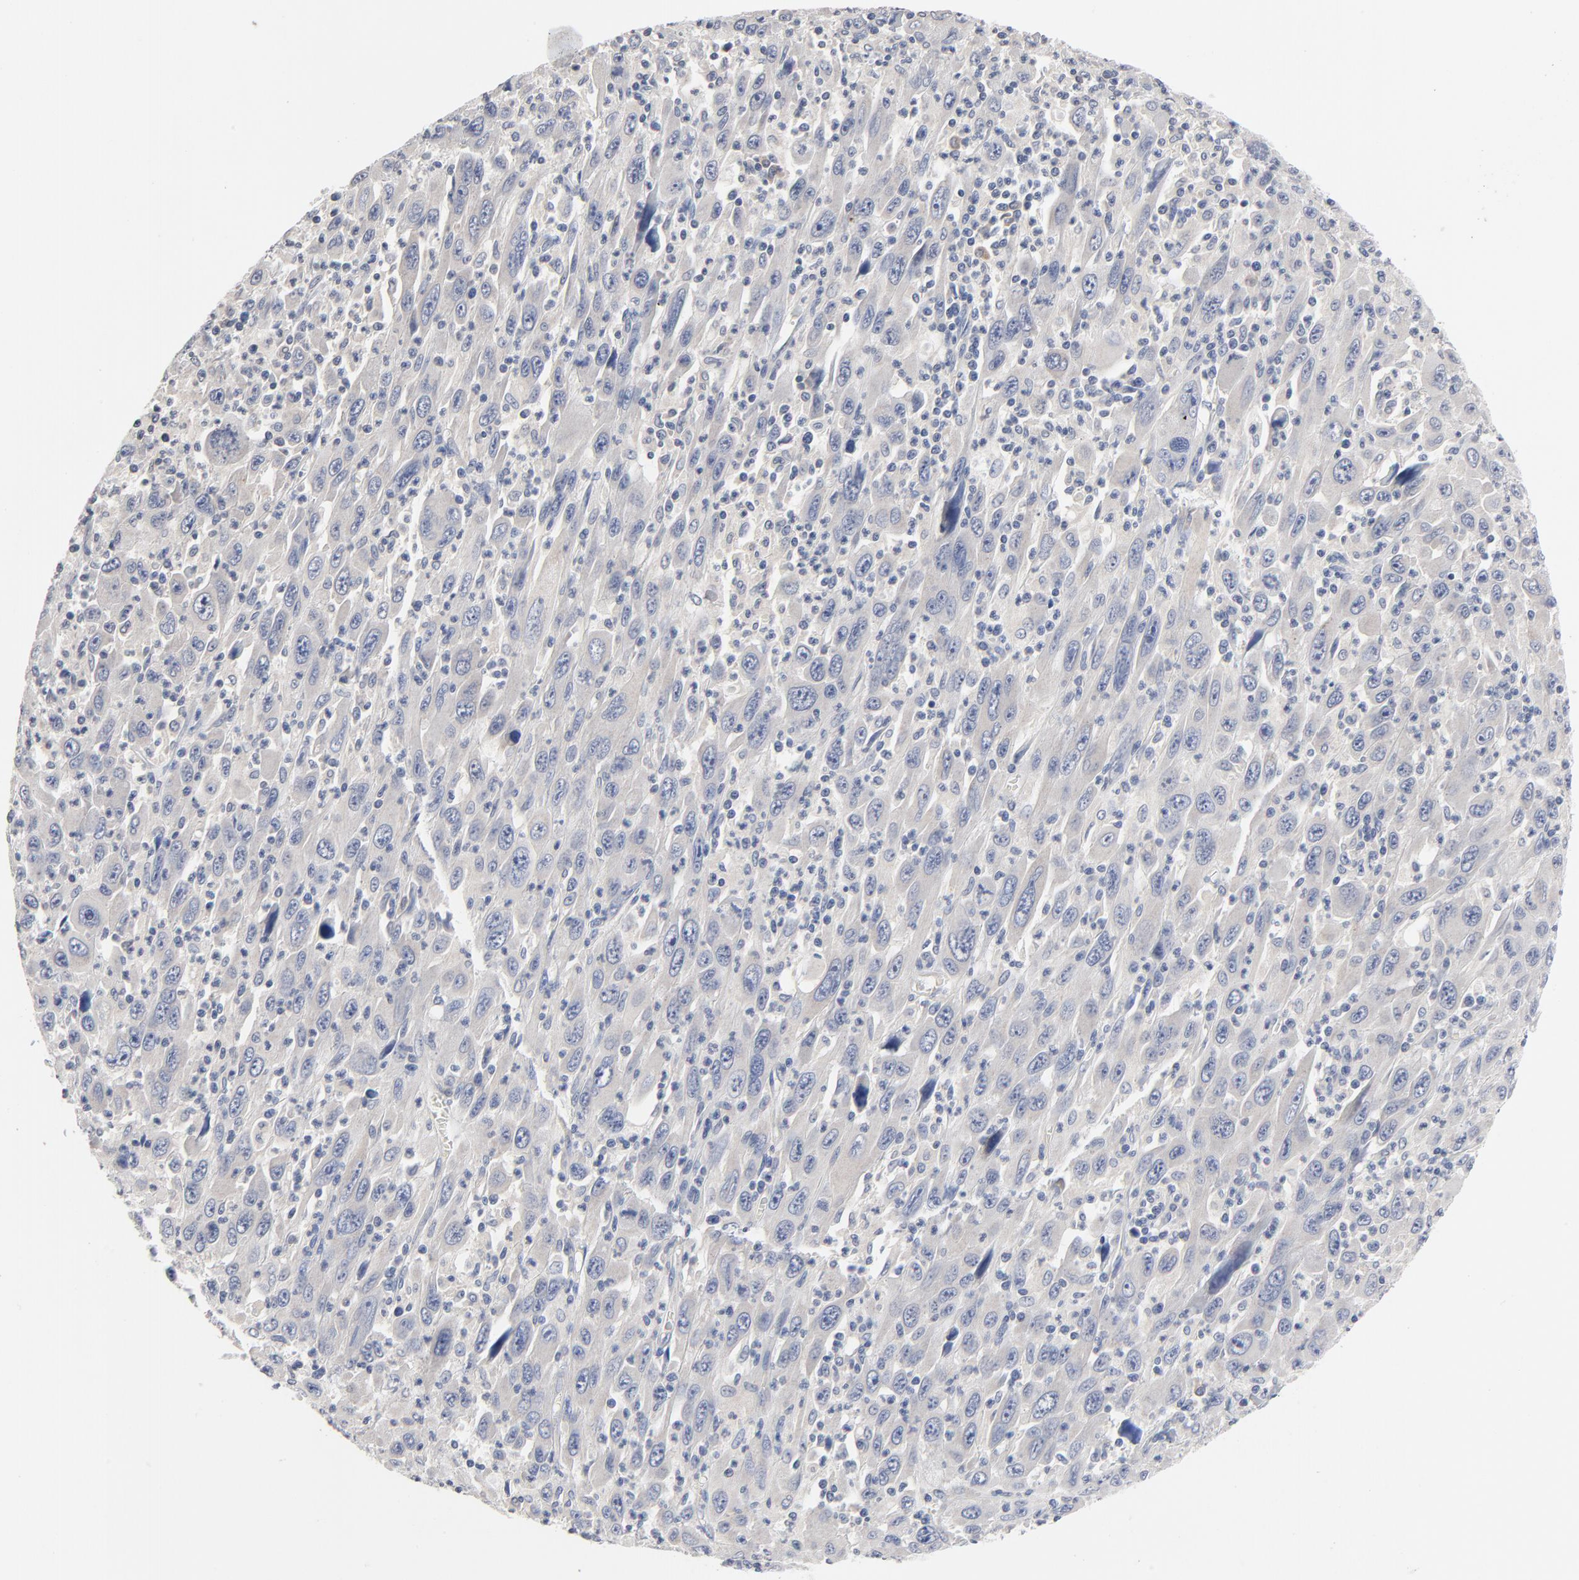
{"staining": {"intensity": "weak", "quantity": ">75%", "location": "cytoplasmic/membranous"}, "tissue": "melanoma", "cell_type": "Tumor cells", "image_type": "cancer", "snomed": [{"axis": "morphology", "description": "Malignant melanoma, Metastatic site"}, {"axis": "topography", "description": "Skin"}], "caption": "Malignant melanoma (metastatic site) stained with DAB (3,3'-diaminobenzidine) immunohistochemistry displays low levels of weak cytoplasmic/membranous positivity in approximately >75% of tumor cells.", "gene": "FBXL5", "patient": {"sex": "female", "age": 56}}